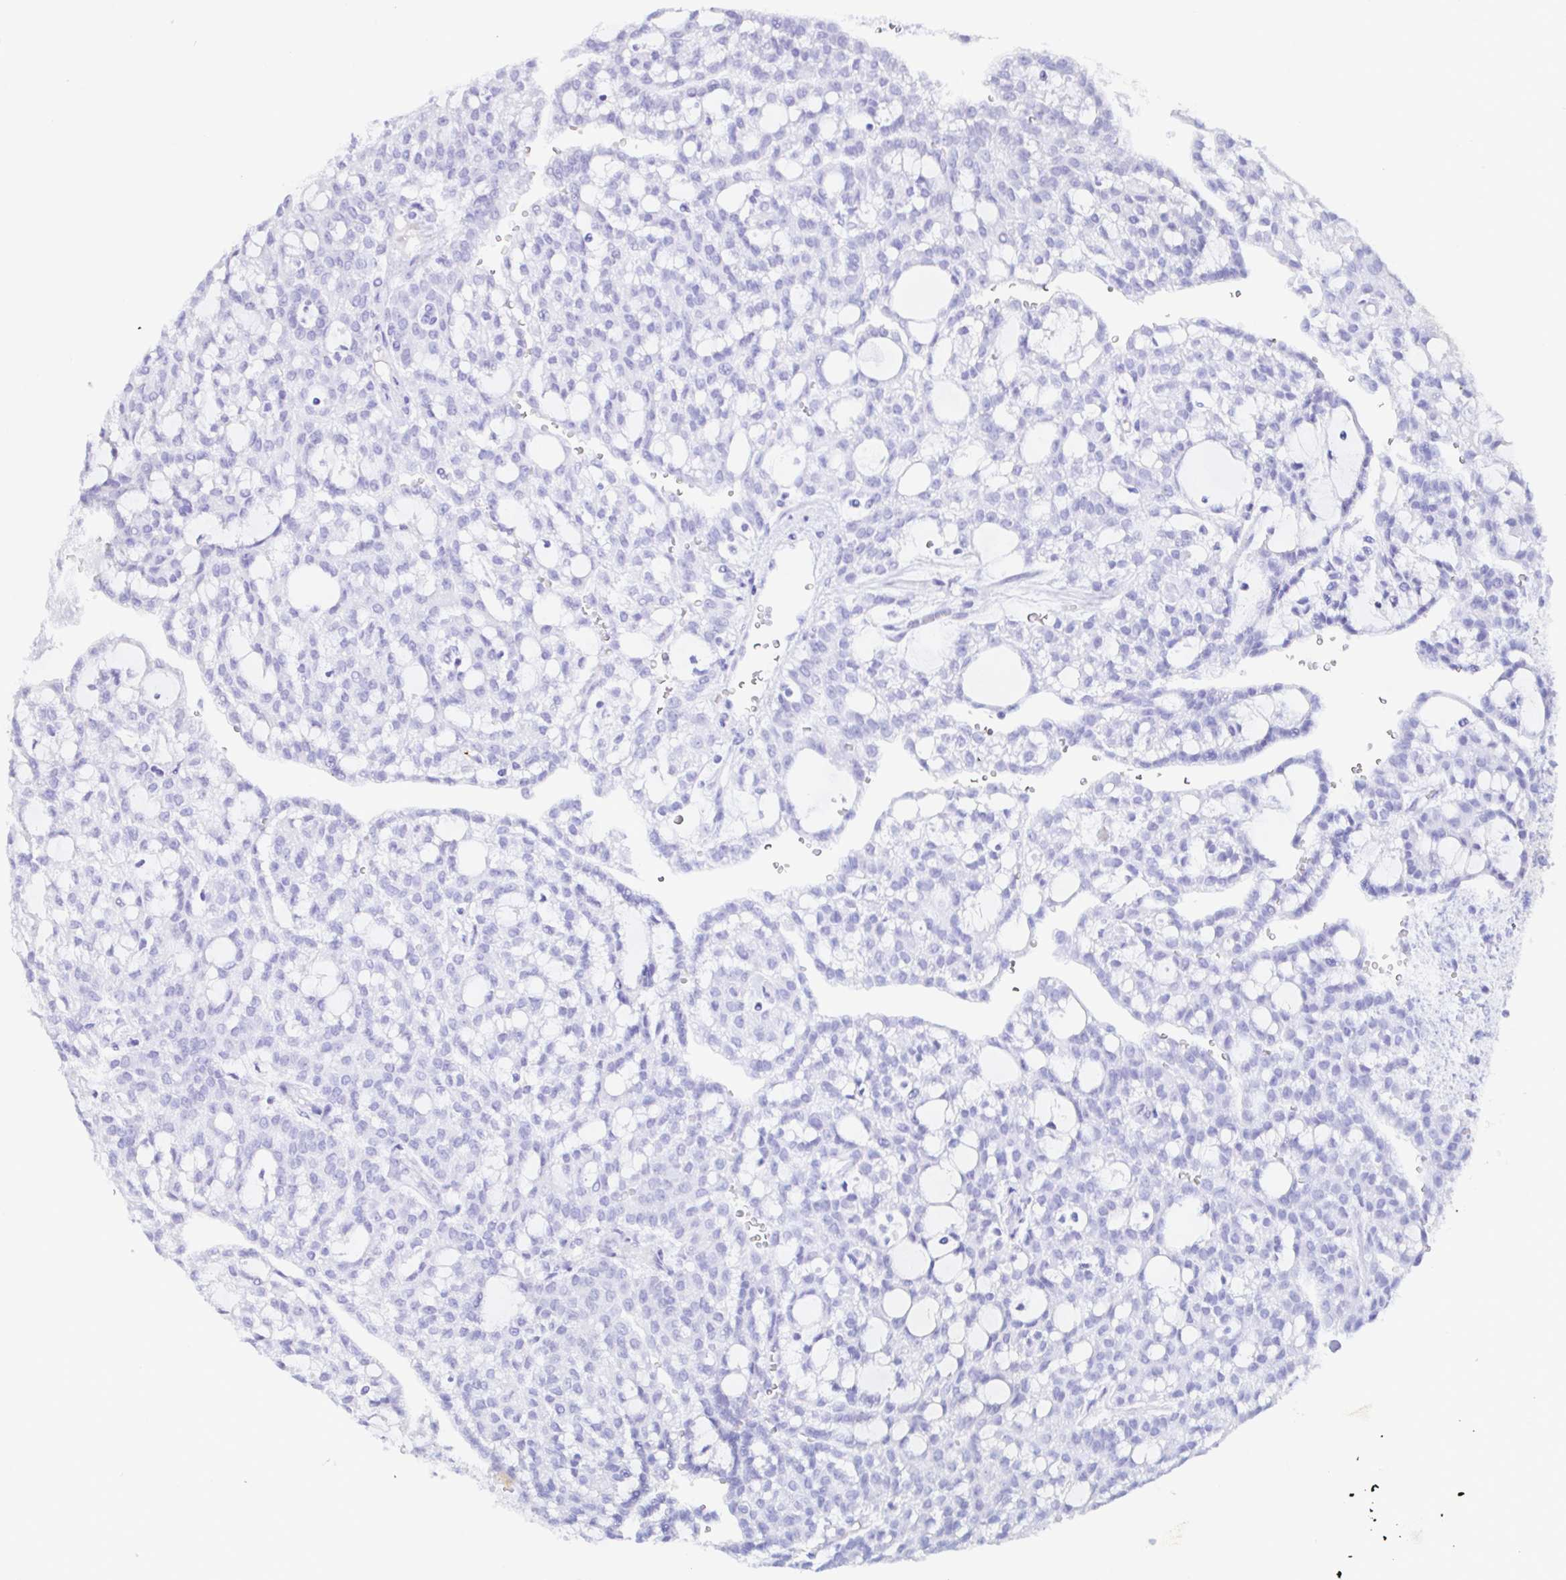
{"staining": {"intensity": "negative", "quantity": "none", "location": "none"}, "tissue": "renal cancer", "cell_type": "Tumor cells", "image_type": "cancer", "snomed": [{"axis": "morphology", "description": "Adenocarcinoma, NOS"}, {"axis": "topography", "description": "Kidney"}], "caption": "Renal adenocarcinoma stained for a protein using IHC shows no positivity tumor cells.", "gene": "SAA4", "patient": {"sex": "male", "age": 63}}